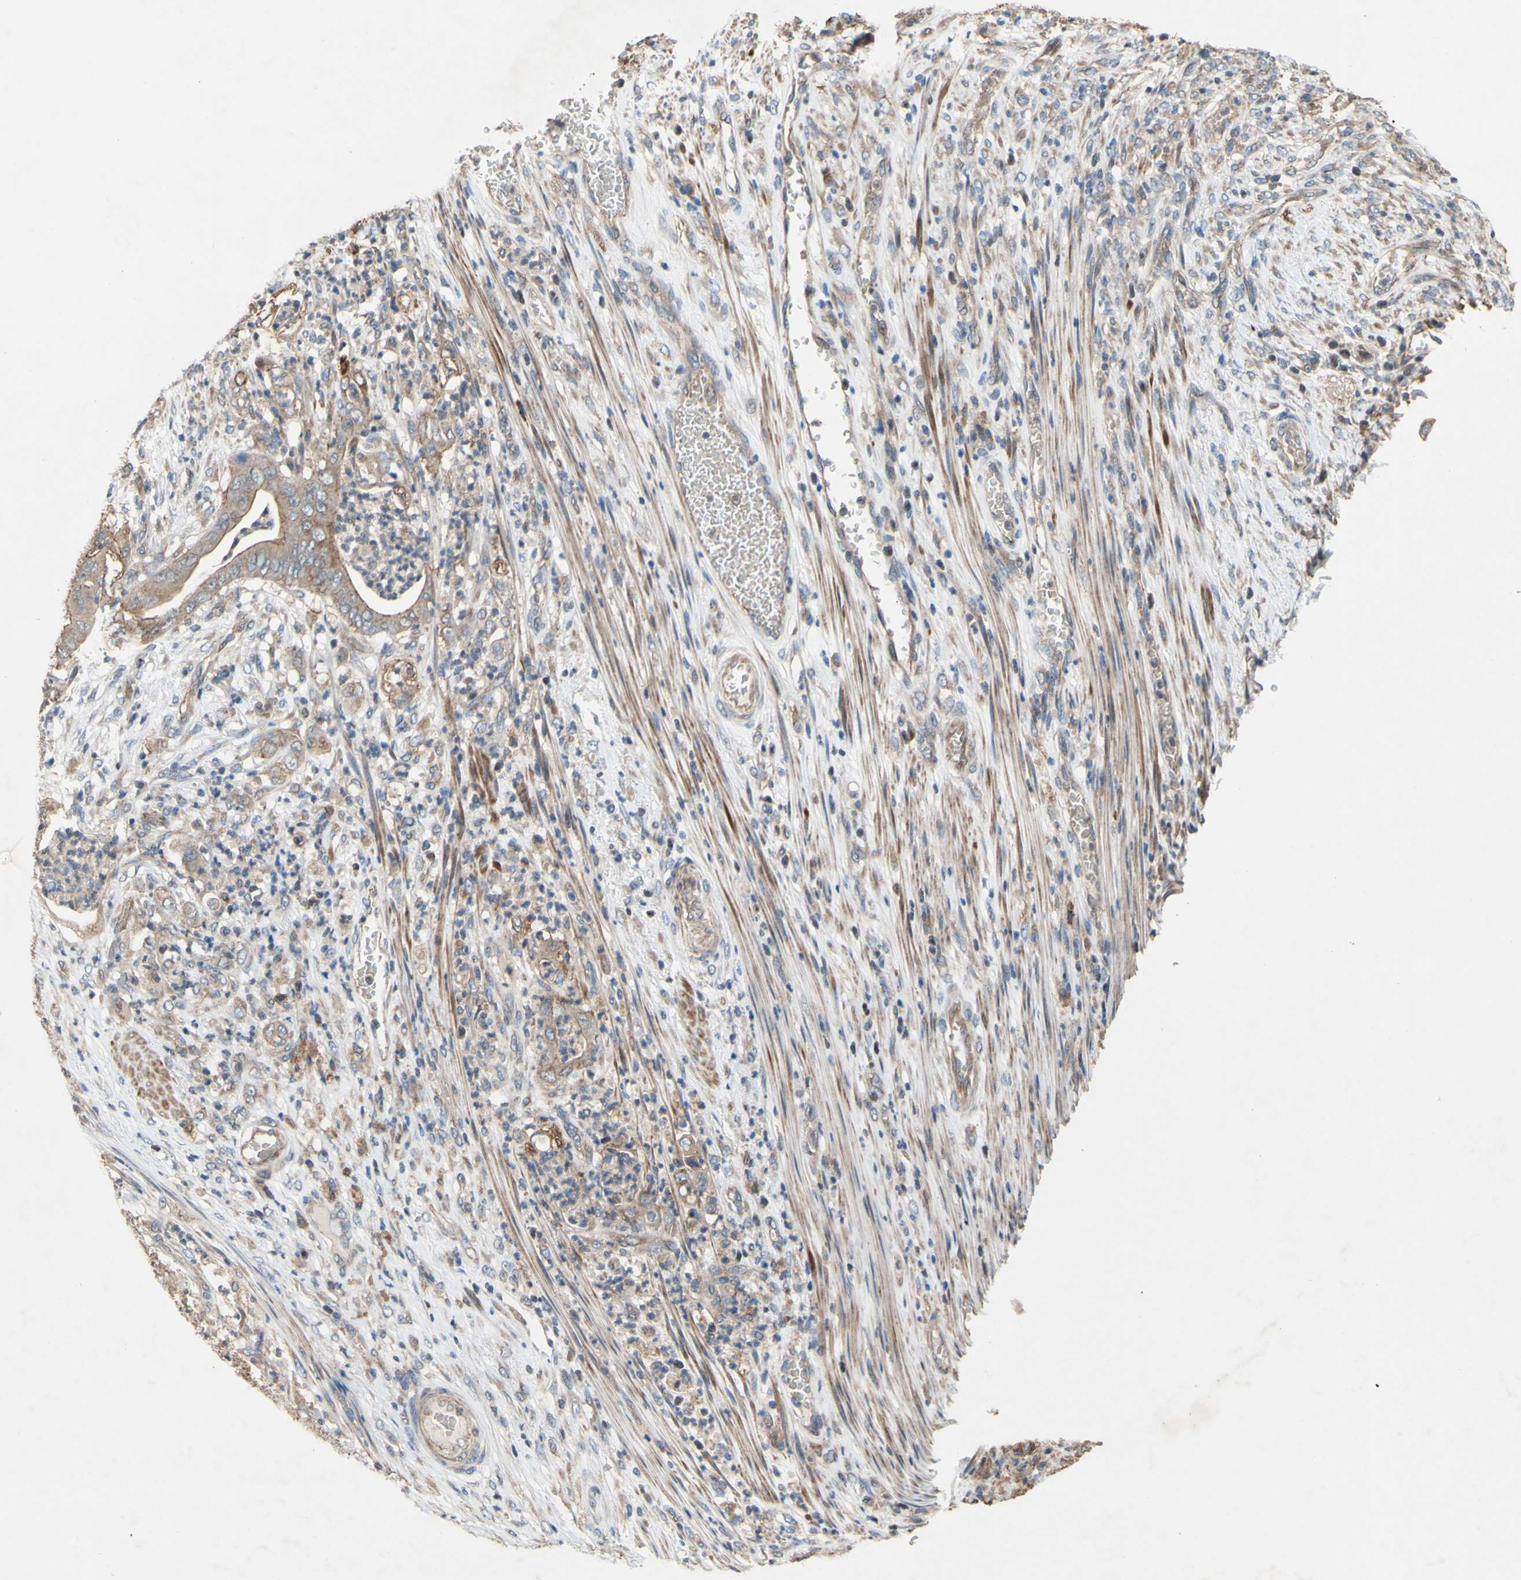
{"staining": {"intensity": "moderate", "quantity": ">75%", "location": "cytoplasmic/membranous"}, "tissue": "stomach cancer", "cell_type": "Tumor cells", "image_type": "cancer", "snomed": [{"axis": "morphology", "description": "Adenocarcinoma, NOS"}, {"axis": "topography", "description": "Stomach"}], "caption": "Human stomach adenocarcinoma stained with a protein marker exhibits moderate staining in tumor cells.", "gene": "PDGFB", "patient": {"sex": "female", "age": 73}}